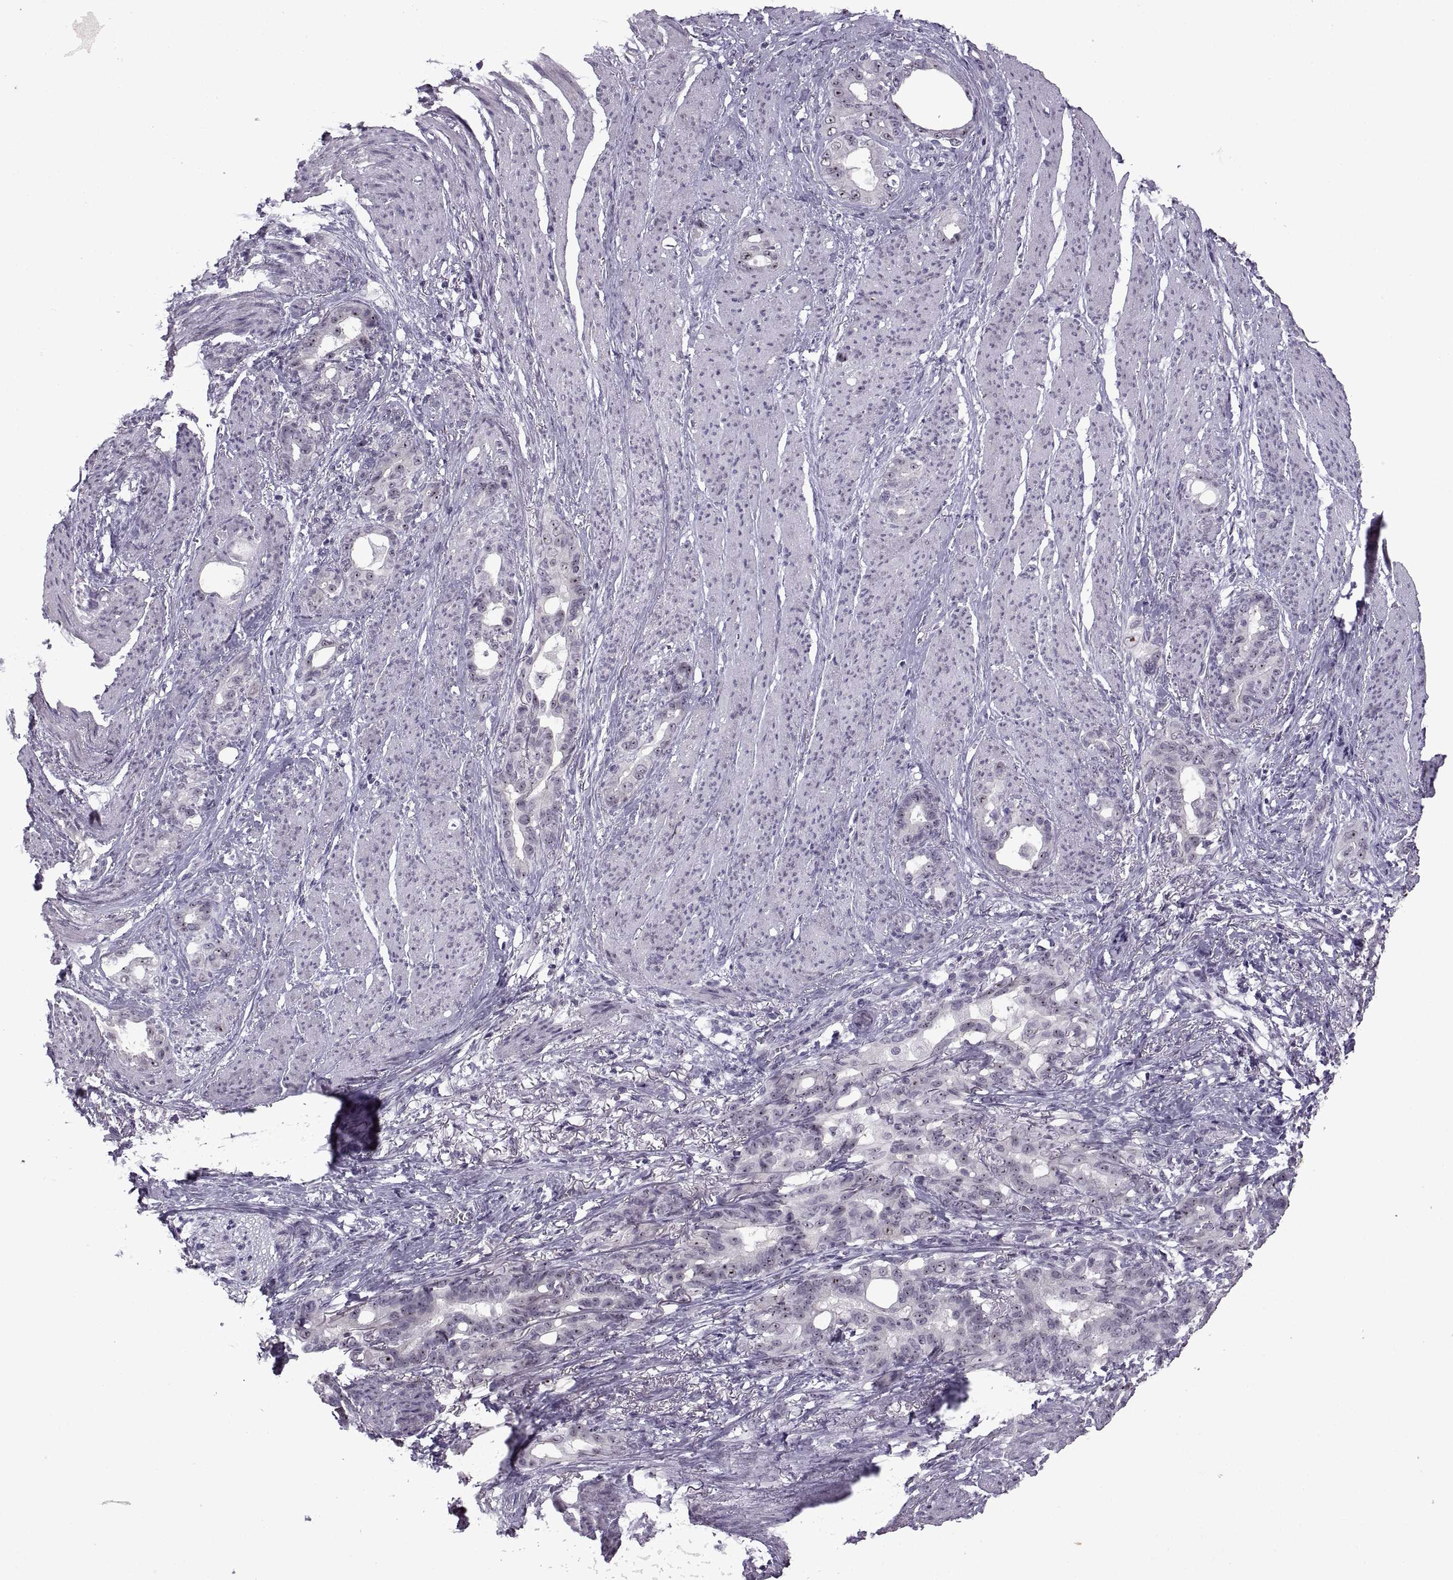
{"staining": {"intensity": "moderate", "quantity": "25%-75%", "location": "nuclear"}, "tissue": "stomach cancer", "cell_type": "Tumor cells", "image_type": "cancer", "snomed": [{"axis": "morphology", "description": "Normal tissue, NOS"}, {"axis": "morphology", "description": "Adenocarcinoma, NOS"}, {"axis": "topography", "description": "Esophagus"}, {"axis": "topography", "description": "Stomach, upper"}], "caption": "IHC (DAB (3,3'-diaminobenzidine)) staining of stomach adenocarcinoma displays moderate nuclear protein staining in approximately 25%-75% of tumor cells.", "gene": "SINHCAF", "patient": {"sex": "male", "age": 62}}